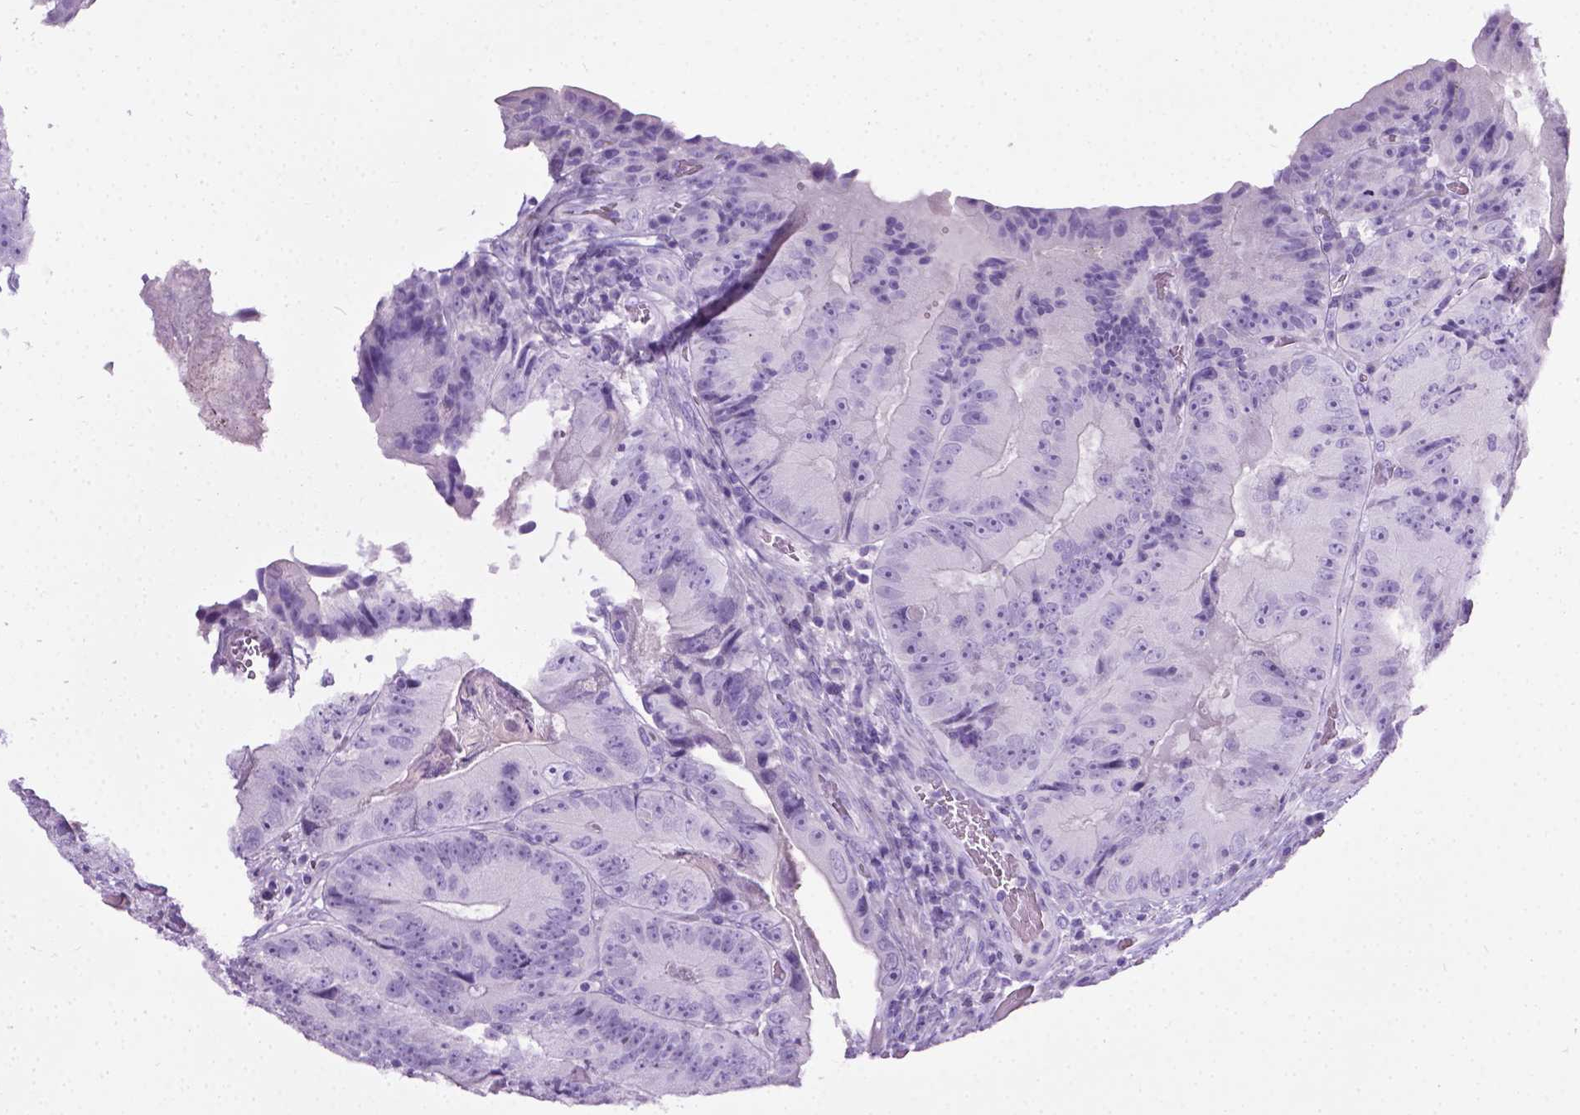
{"staining": {"intensity": "negative", "quantity": "none", "location": "none"}, "tissue": "colorectal cancer", "cell_type": "Tumor cells", "image_type": "cancer", "snomed": [{"axis": "morphology", "description": "Adenocarcinoma, NOS"}, {"axis": "topography", "description": "Colon"}], "caption": "Tumor cells are negative for protein expression in human colorectal adenocarcinoma.", "gene": "LELP1", "patient": {"sex": "female", "age": 86}}